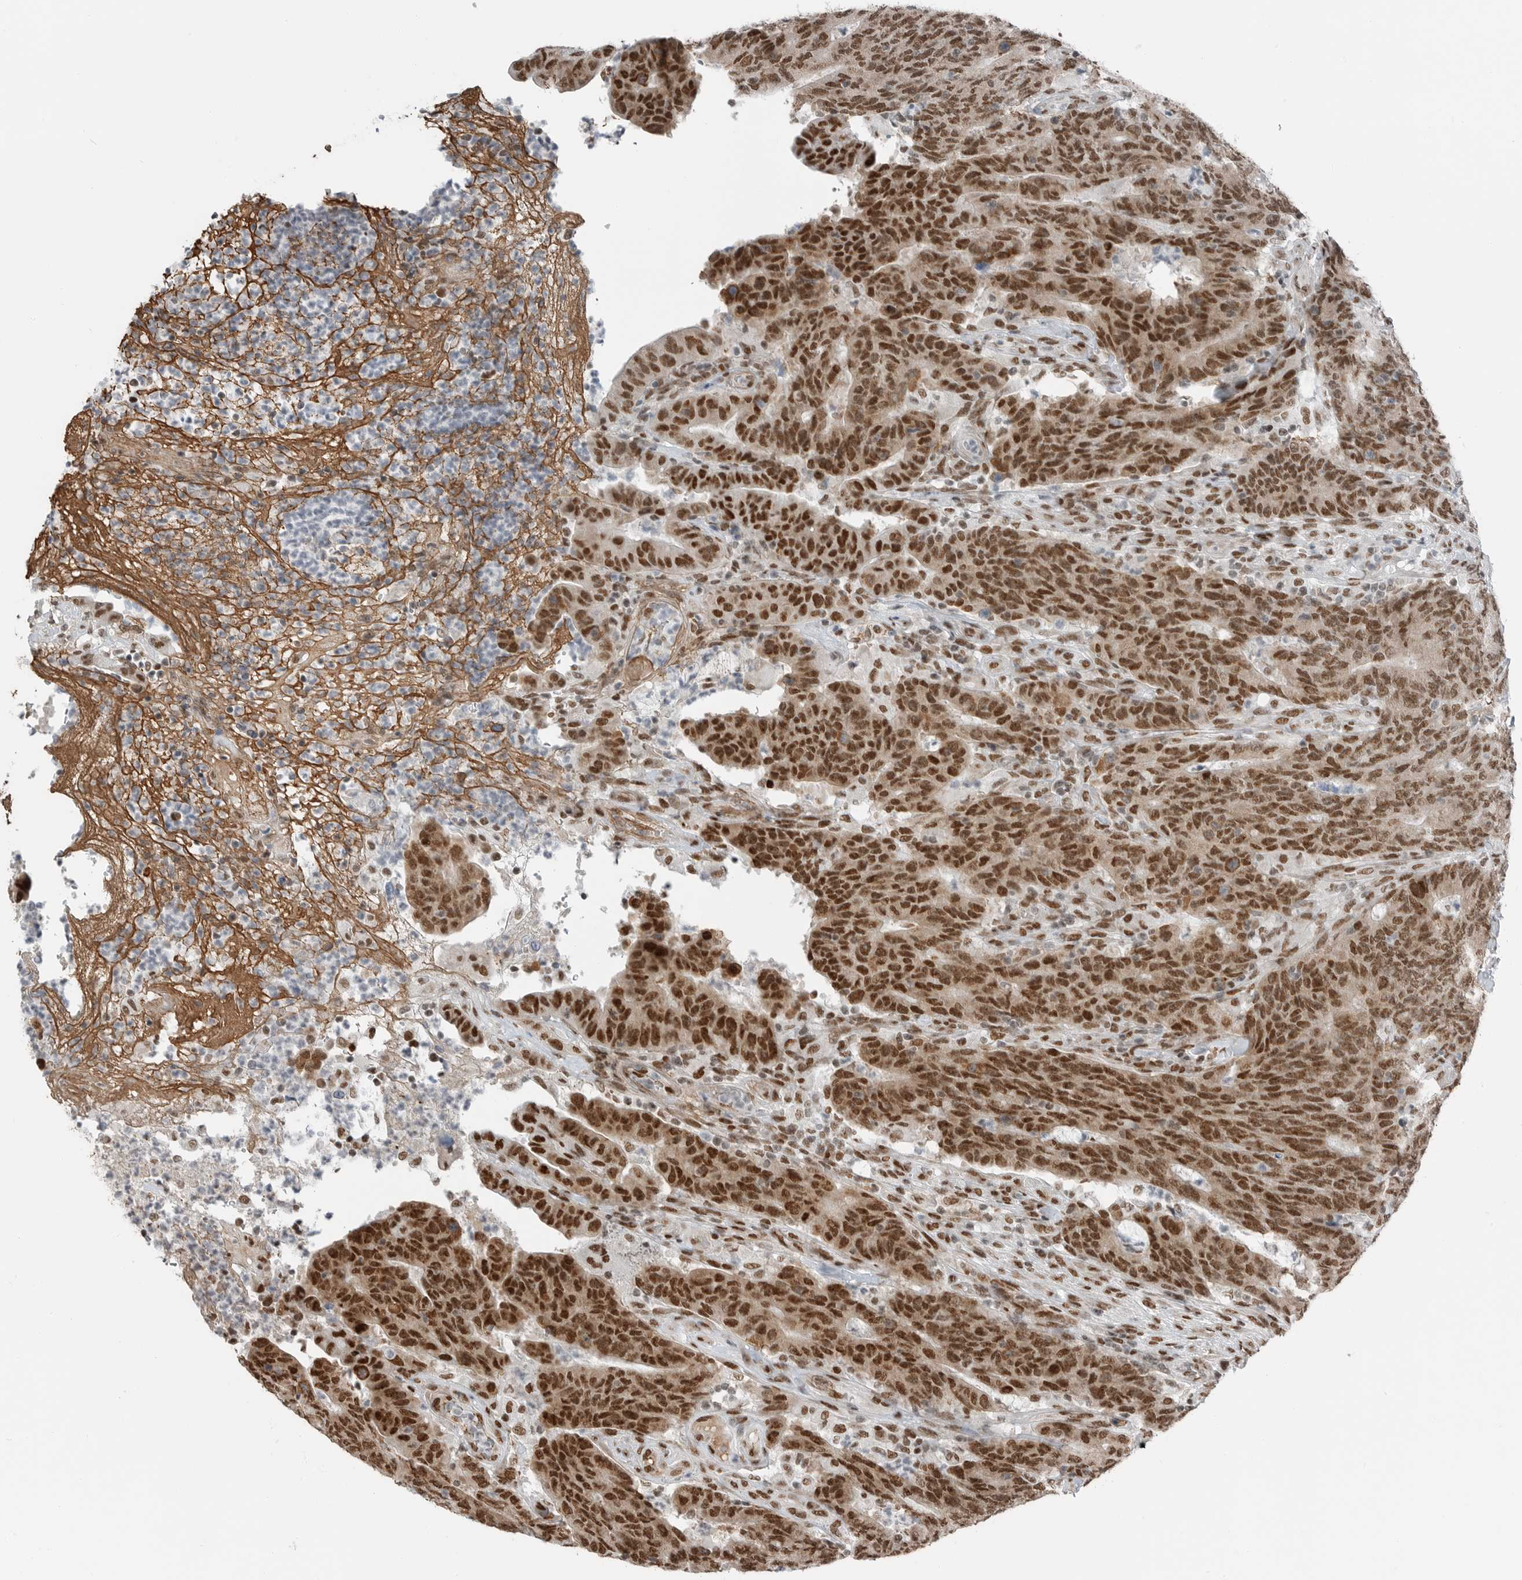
{"staining": {"intensity": "strong", "quantity": ">75%", "location": "nuclear"}, "tissue": "colorectal cancer", "cell_type": "Tumor cells", "image_type": "cancer", "snomed": [{"axis": "morphology", "description": "Normal tissue, NOS"}, {"axis": "morphology", "description": "Adenocarcinoma, NOS"}, {"axis": "topography", "description": "Colon"}], "caption": "Colorectal cancer stained for a protein (brown) demonstrates strong nuclear positive positivity in about >75% of tumor cells.", "gene": "BLZF1", "patient": {"sex": "female", "age": 75}}